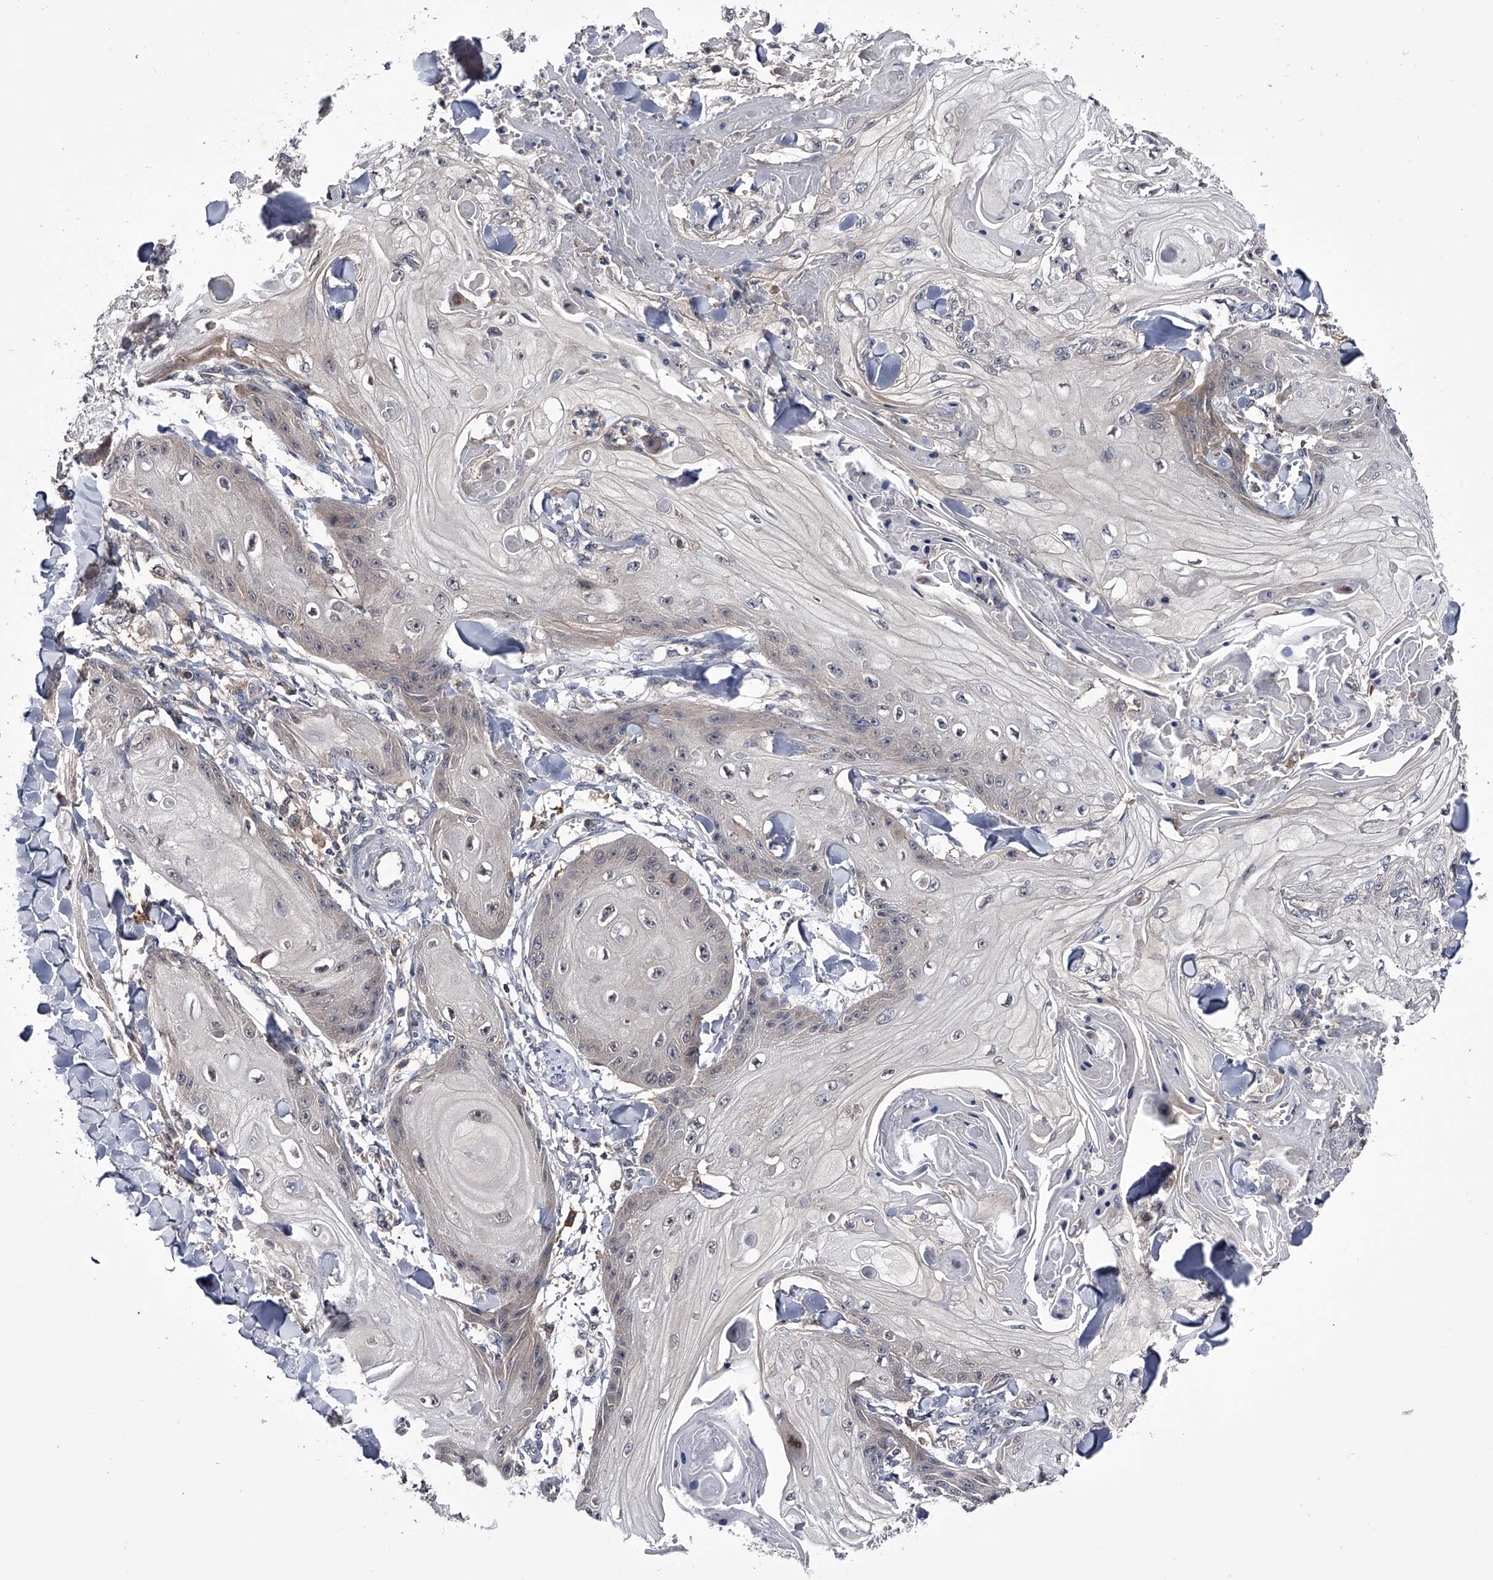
{"staining": {"intensity": "negative", "quantity": "none", "location": "none"}, "tissue": "skin cancer", "cell_type": "Tumor cells", "image_type": "cancer", "snomed": [{"axis": "morphology", "description": "Squamous cell carcinoma, NOS"}, {"axis": "topography", "description": "Skin"}], "caption": "Immunohistochemistry histopathology image of squamous cell carcinoma (skin) stained for a protein (brown), which shows no positivity in tumor cells.", "gene": "PAN3", "patient": {"sex": "male", "age": 74}}